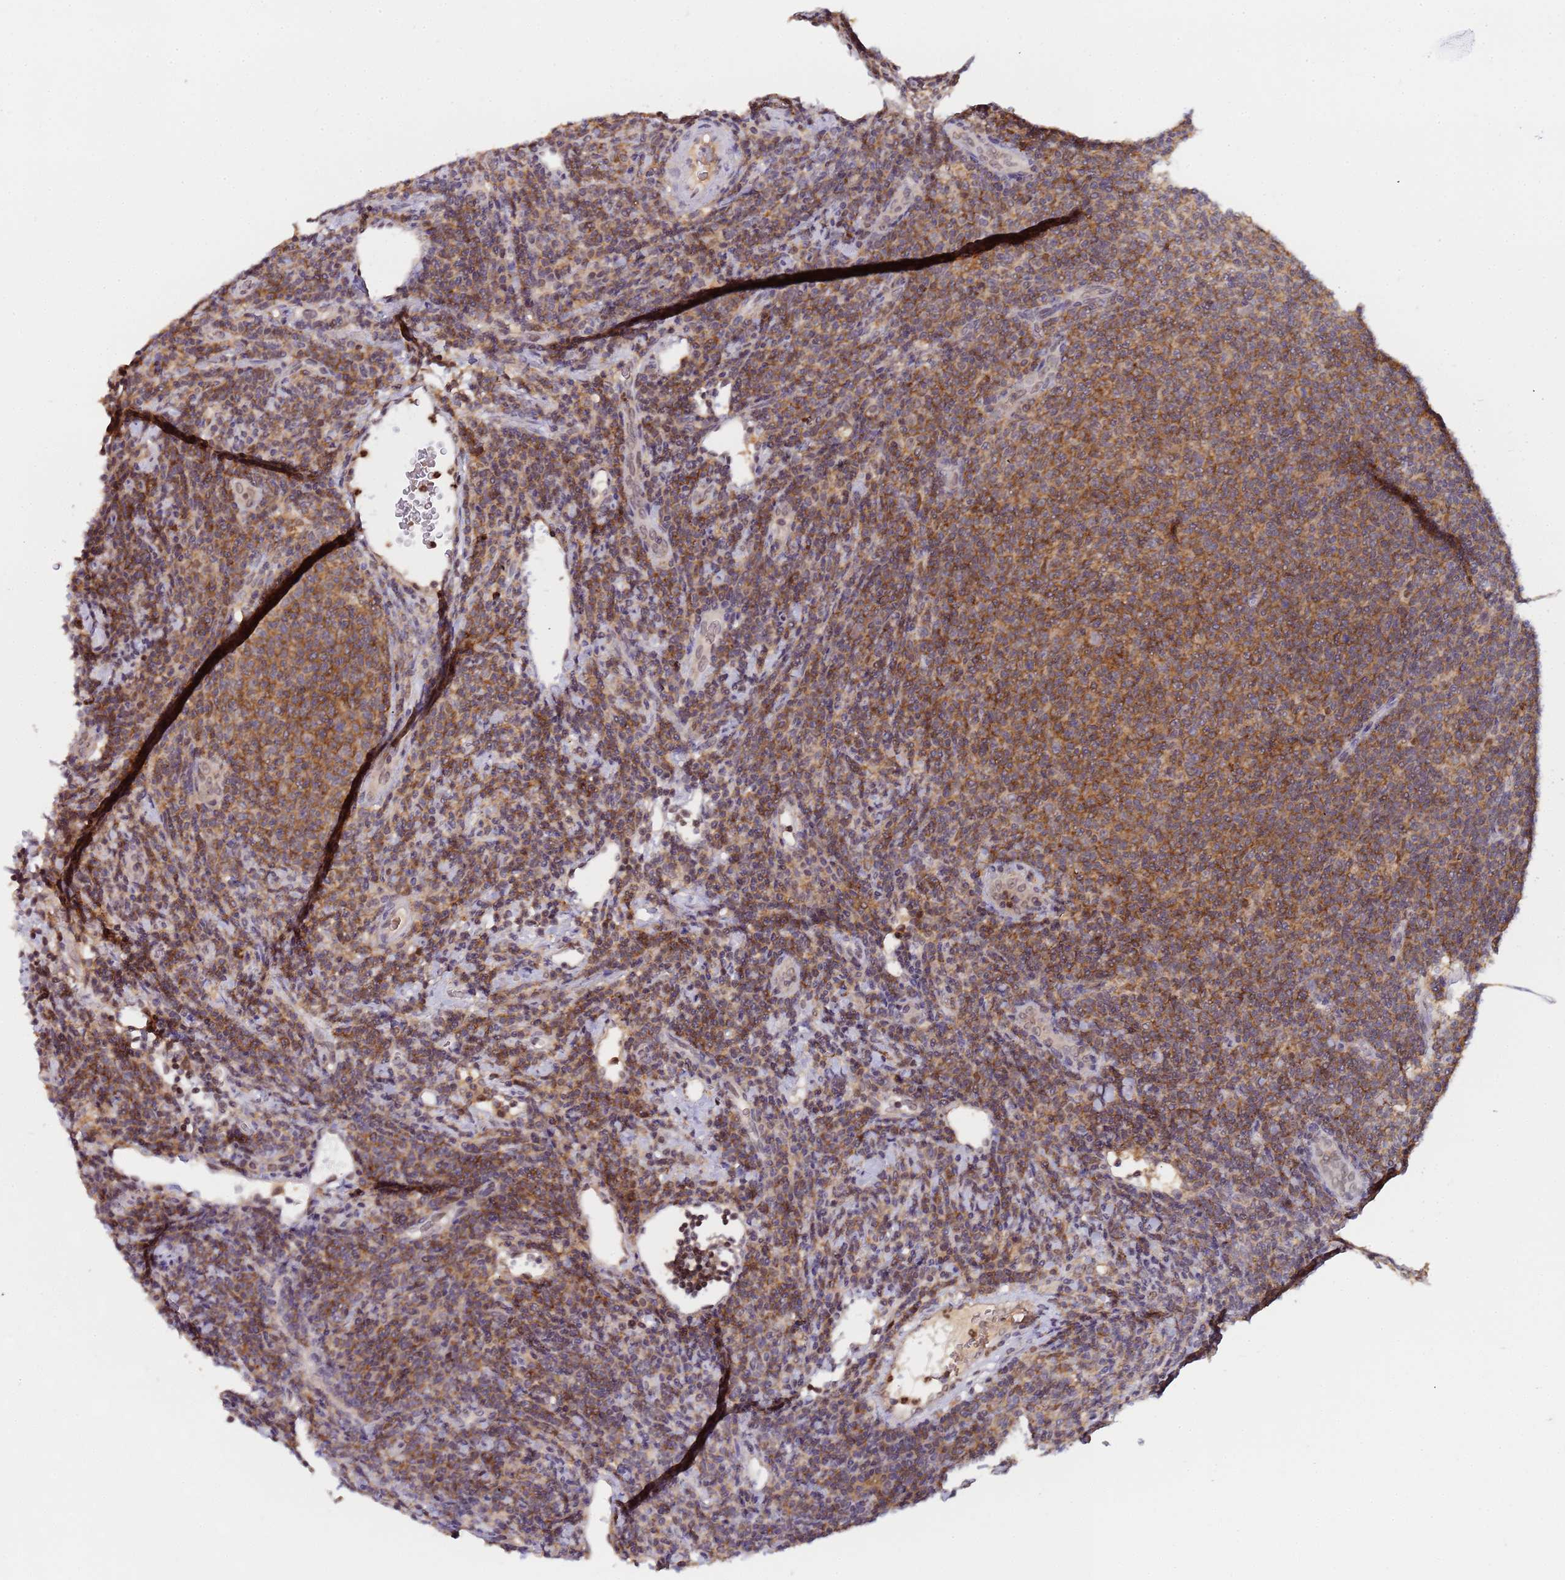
{"staining": {"intensity": "moderate", "quantity": ">75%", "location": "cytoplasmic/membranous"}, "tissue": "lymphoma", "cell_type": "Tumor cells", "image_type": "cancer", "snomed": [{"axis": "morphology", "description": "Malignant lymphoma, non-Hodgkin's type, Low grade"}, {"axis": "topography", "description": "Lymph node"}], "caption": "Moderate cytoplasmic/membranous protein staining is present in about >75% of tumor cells in lymphoma.", "gene": "CD53", "patient": {"sex": "male", "age": 66}}